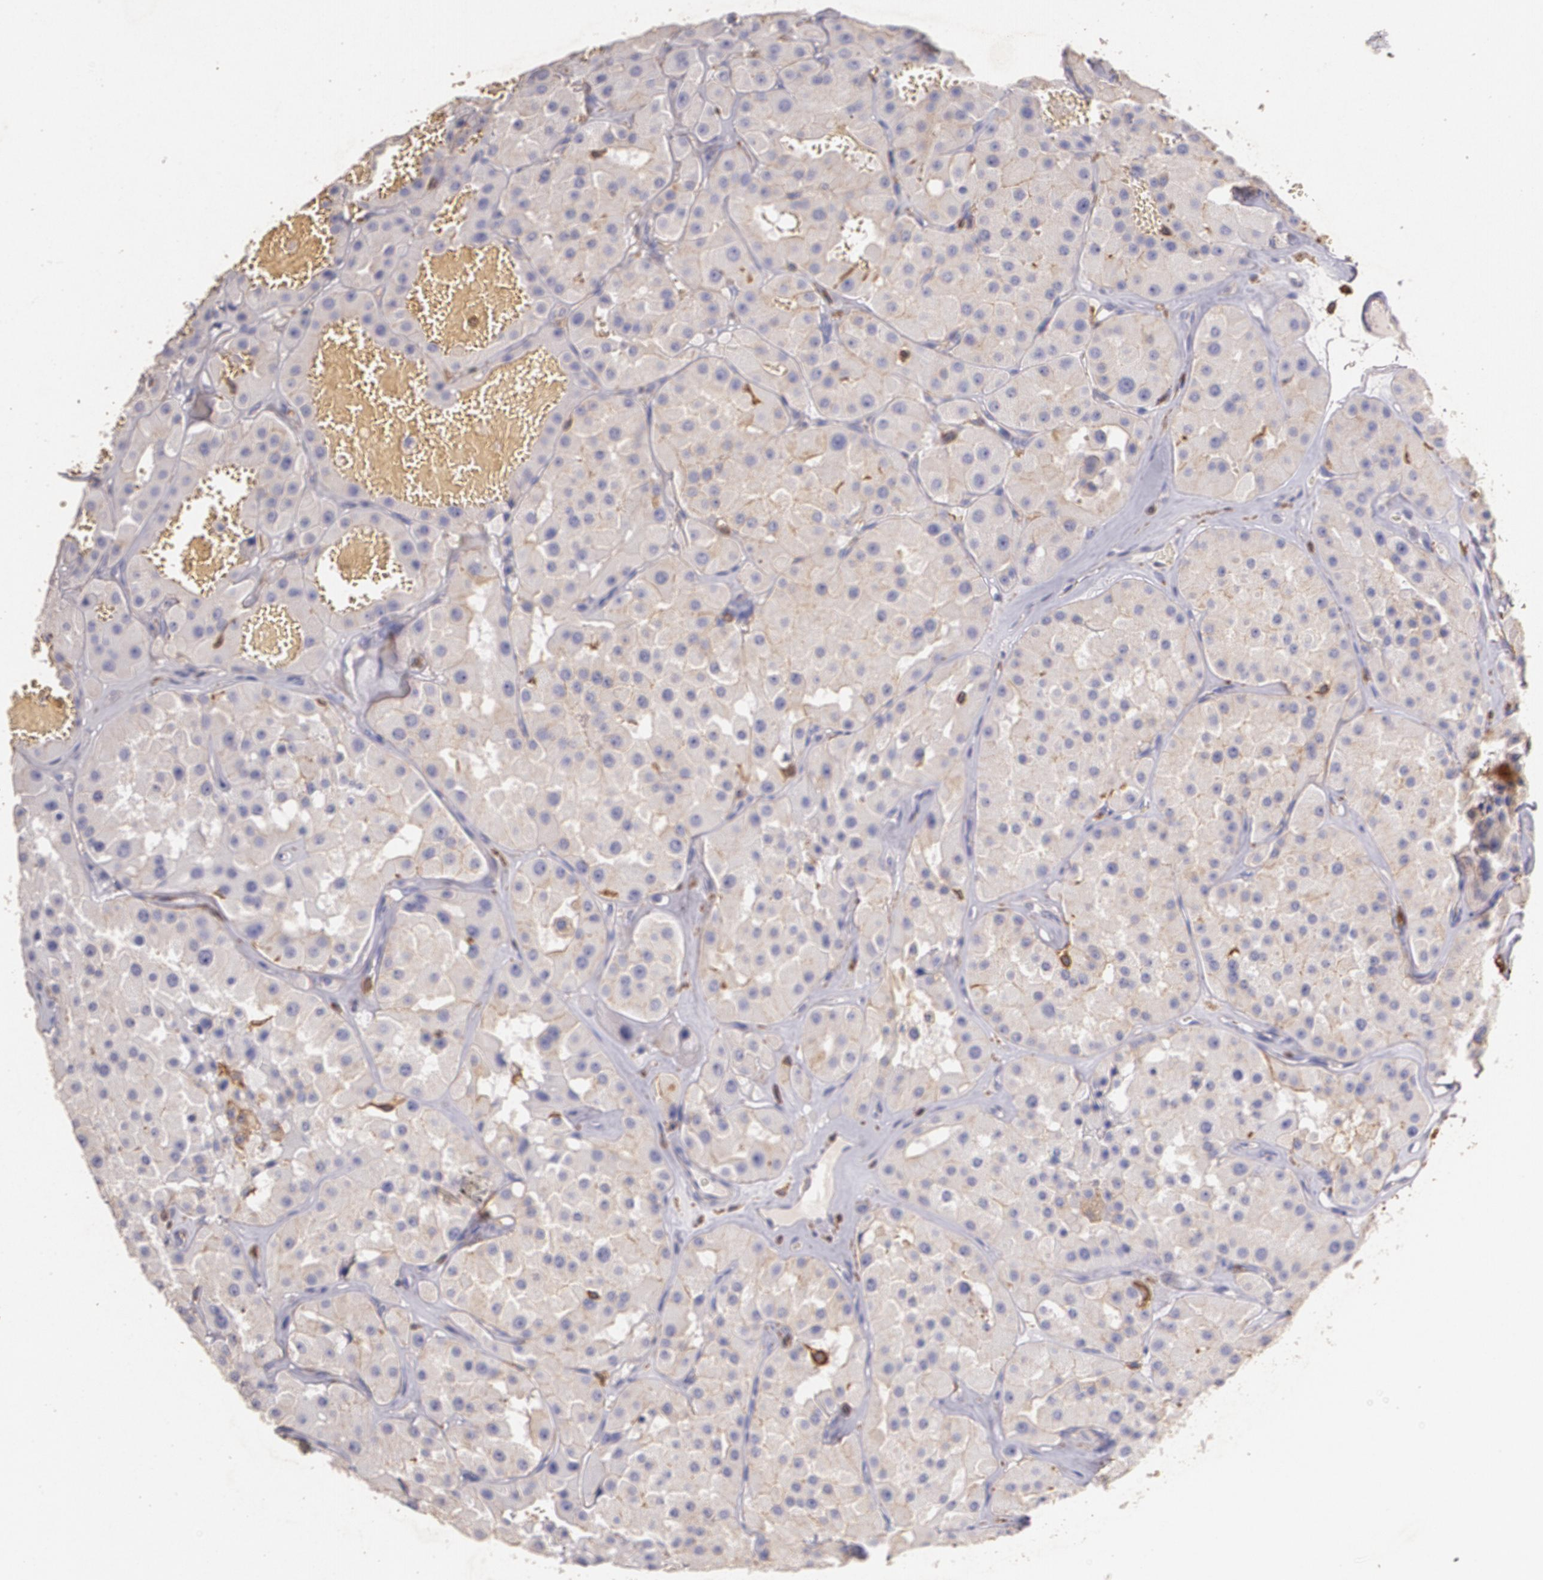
{"staining": {"intensity": "negative", "quantity": "none", "location": "none"}, "tissue": "renal cancer", "cell_type": "Tumor cells", "image_type": "cancer", "snomed": [{"axis": "morphology", "description": "Adenocarcinoma, uncertain malignant potential"}, {"axis": "topography", "description": "Kidney"}], "caption": "DAB (3,3'-diaminobenzidine) immunohistochemical staining of renal adenocarcinoma,  uncertain malignant potential exhibits no significant staining in tumor cells.", "gene": "TGFBR1", "patient": {"sex": "male", "age": 63}}